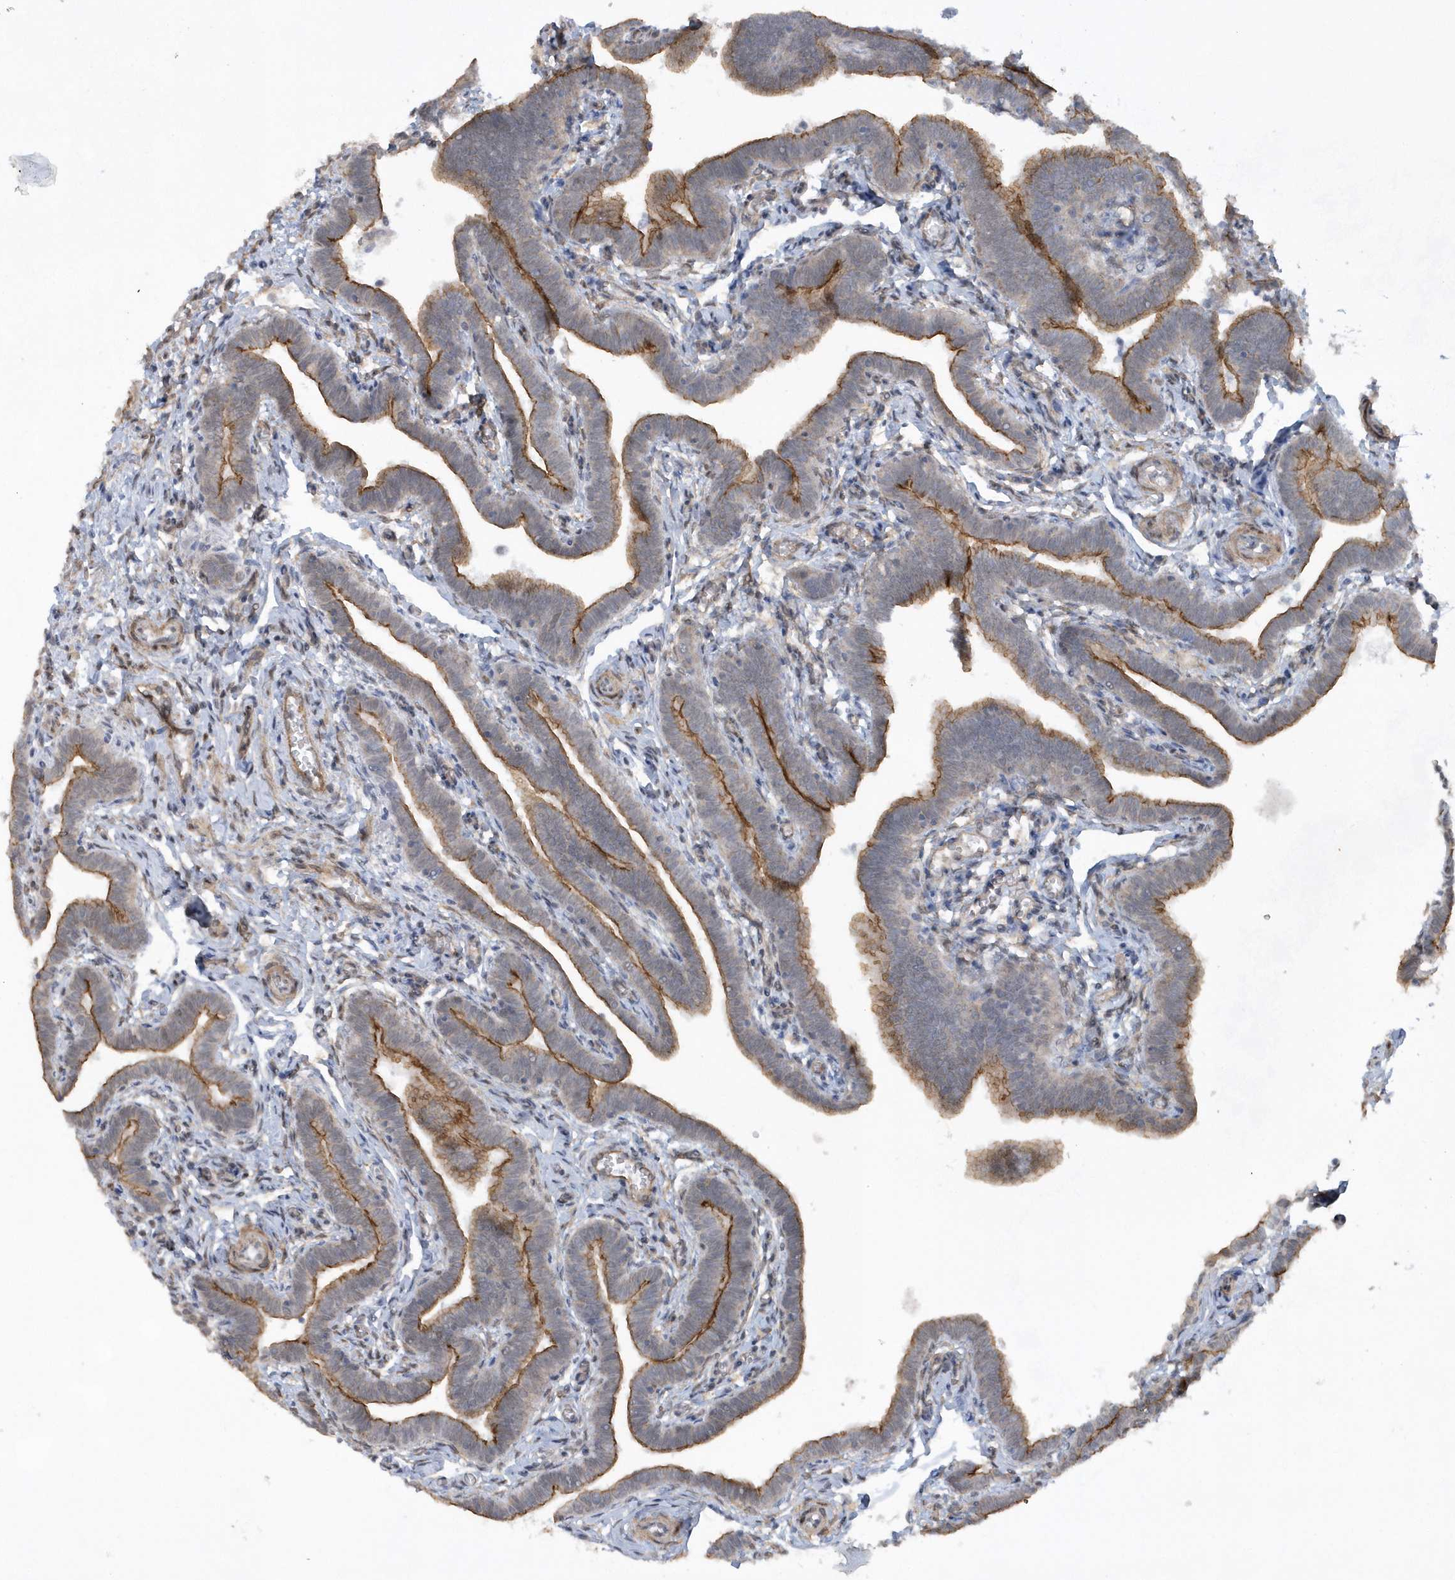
{"staining": {"intensity": "strong", "quantity": "25%-75%", "location": "cytoplasmic/membranous"}, "tissue": "fallopian tube", "cell_type": "Glandular cells", "image_type": "normal", "snomed": [{"axis": "morphology", "description": "Normal tissue, NOS"}, {"axis": "topography", "description": "Fallopian tube"}], "caption": "Glandular cells exhibit high levels of strong cytoplasmic/membranous positivity in approximately 25%-75% of cells in unremarkable human fallopian tube.", "gene": "RAI14", "patient": {"sex": "female", "age": 36}}